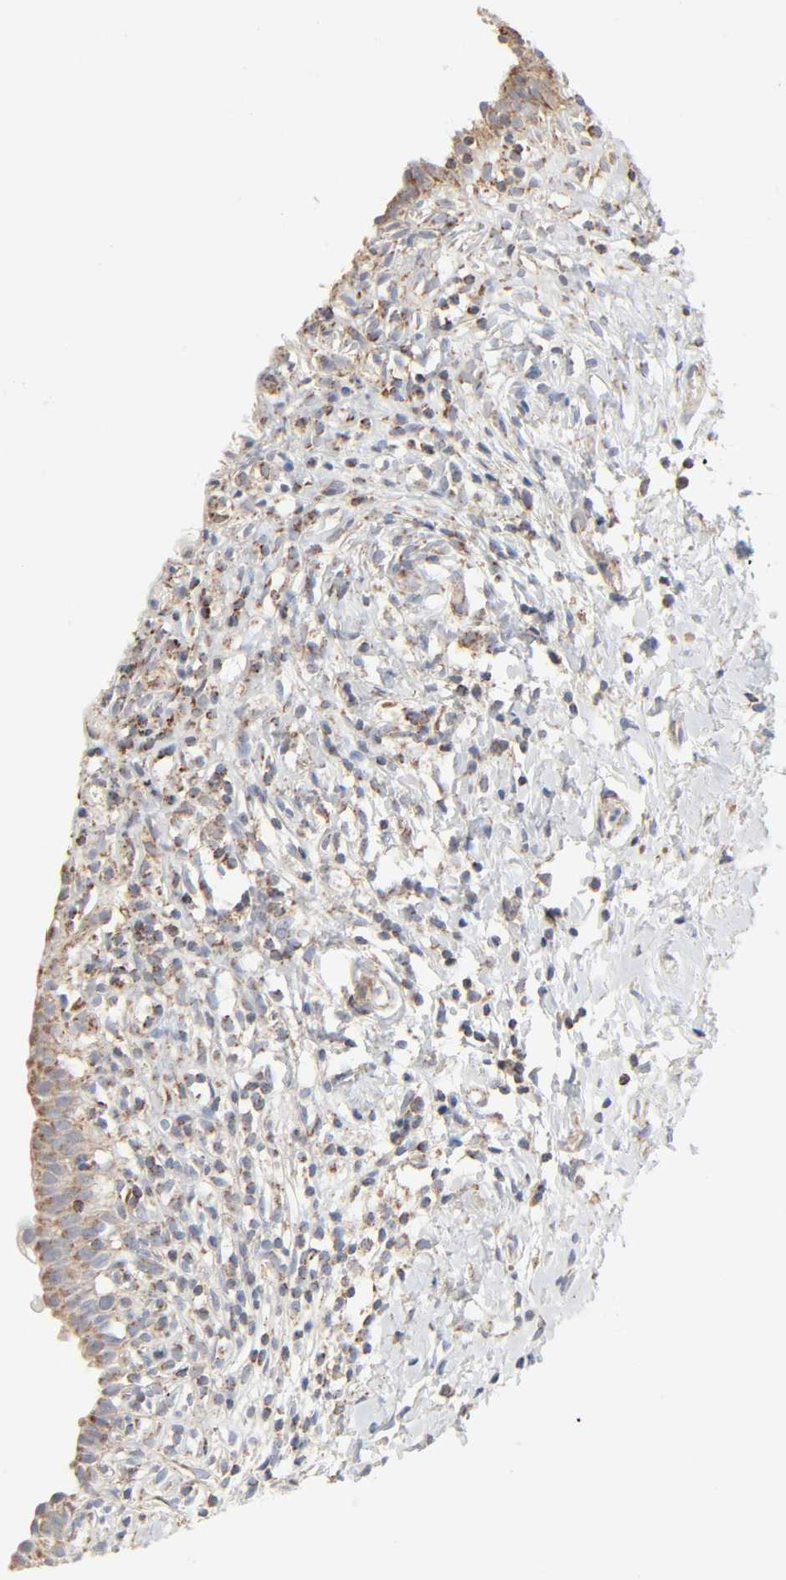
{"staining": {"intensity": "moderate", "quantity": ">75%", "location": "cytoplasmic/membranous"}, "tissue": "urinary bladder", "cell_type": "Urothelial cells", "image_type": "normal", "snomed": [{"axis": "morphology", "description": "Normal tissue, NOS"}, {"axis": "topography", "description": "Urinary bladder"}], "caption": "Immunohistochemistry (IHC) histopathology image of normal urinary bladder: human urinary bladder stained using immunohistochemistry (IHC) exhibits medium levels of moderate protein expression localized specifically in the cytoplasmic/membranous of urothelial cells, appearing as a cytoplasmic/membranous brown color.", "gene": "SYT16", "patient": {"sex": "female", "age": 80}}